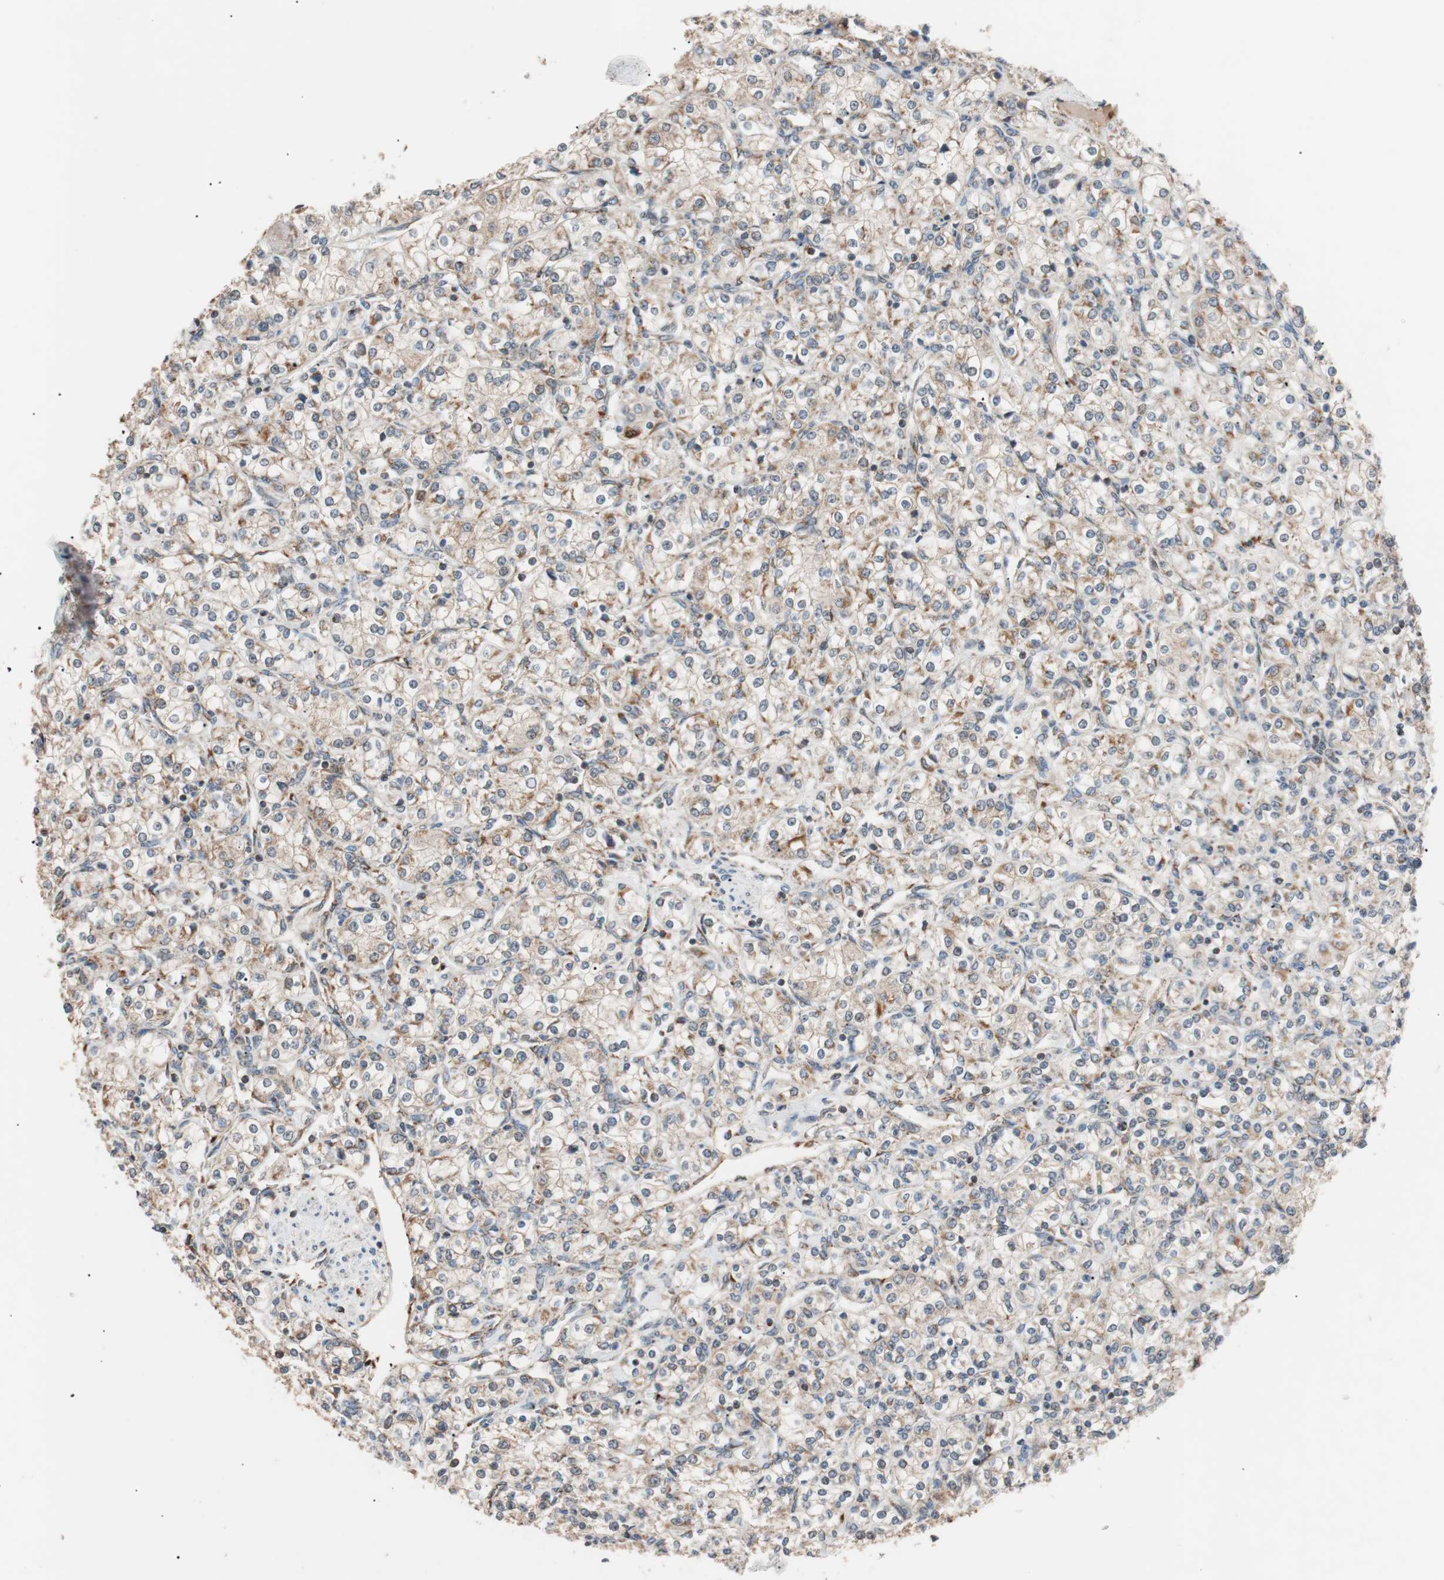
{"staining": {"intensity": "moderate", "quantity": "25%-75%", "location": "cytoplasmic/membranous"}, "tissue": "renal cancer", "cell_type": "Tumor cells", "image_type": "cancer", "snomed": [{"axis": "morphology", "description": "Adenocarcinoma, NOS"}, {"axis": "topography", "description": "Kidney"}], "caption": "DAB immunohistochemical staining of human renal adenocarcinoma exhibits moderate cytoplasmic/membranous protein positivity in approximately 25%-75% of tumor cells. (Stains: DAB (3,3'-diaminobenzidine) in brown, nuclei in blue, Microscopy: brightfield microscopy at high magnification).", "gene": "PITRM1", "patient": {"sex": "male", "age": 77}}